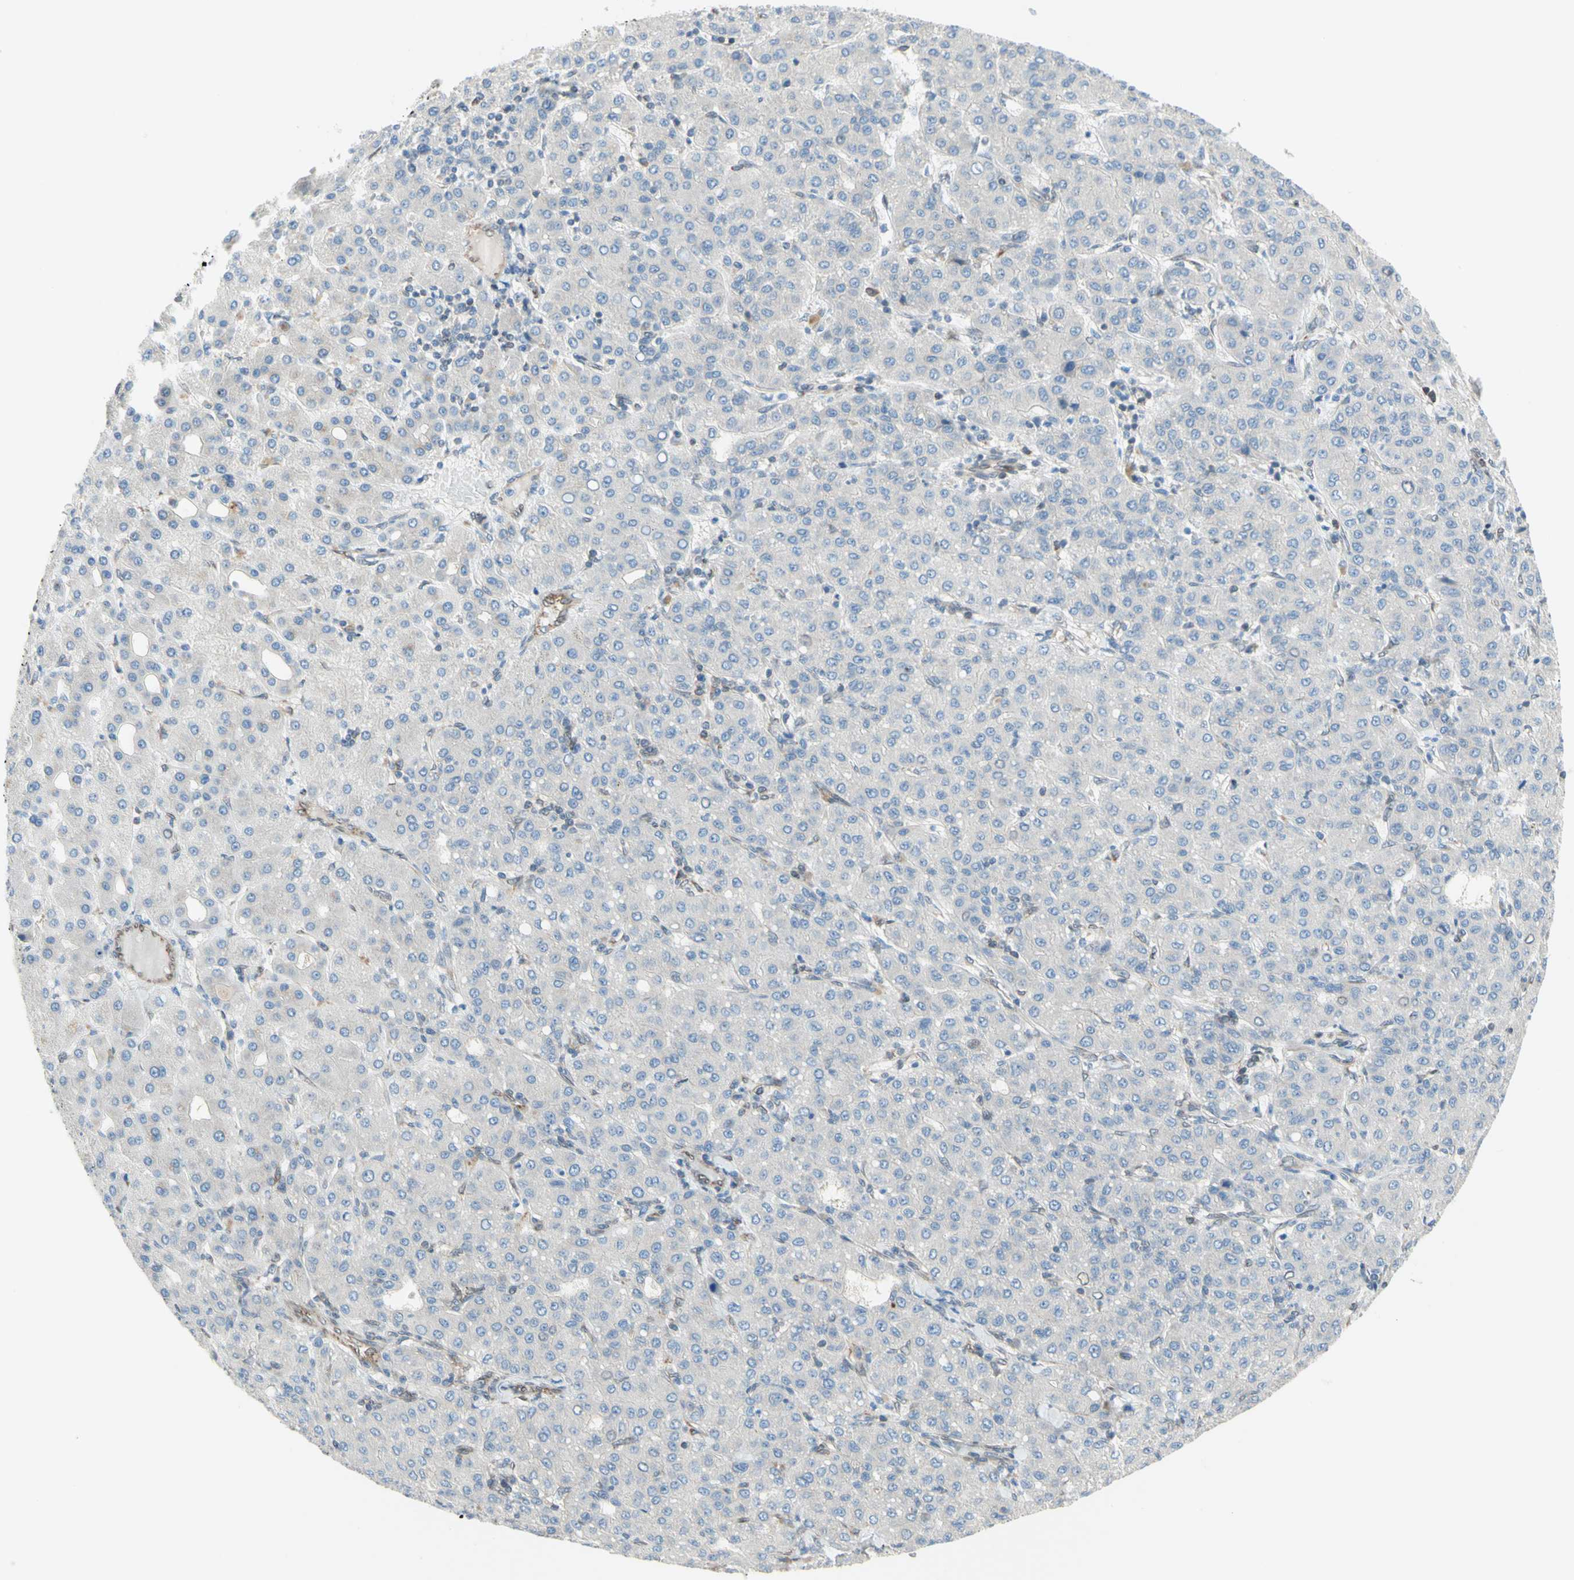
{"staining": {"intensity": "negative", "quantity": "none", "location": "none"}, "tissue": "liver cancer", "cell_type": "Tumor cells", "image_type": "cancer", "snomed": [{"axis": "morphology", "description": "Carcinoma, Hepatocellular, NOS"}, {"axis": "topography", "description": "Liver"}], "caption": "High magnification brightfield microscopy of liver hepatocellular carcinoma stained with DAB (brown) and counterstained with hematoxylin (blue): tumor cells show no significant positivity.", "gene": "TRAF2", "patient": {"sex": "male", "age": 65}}